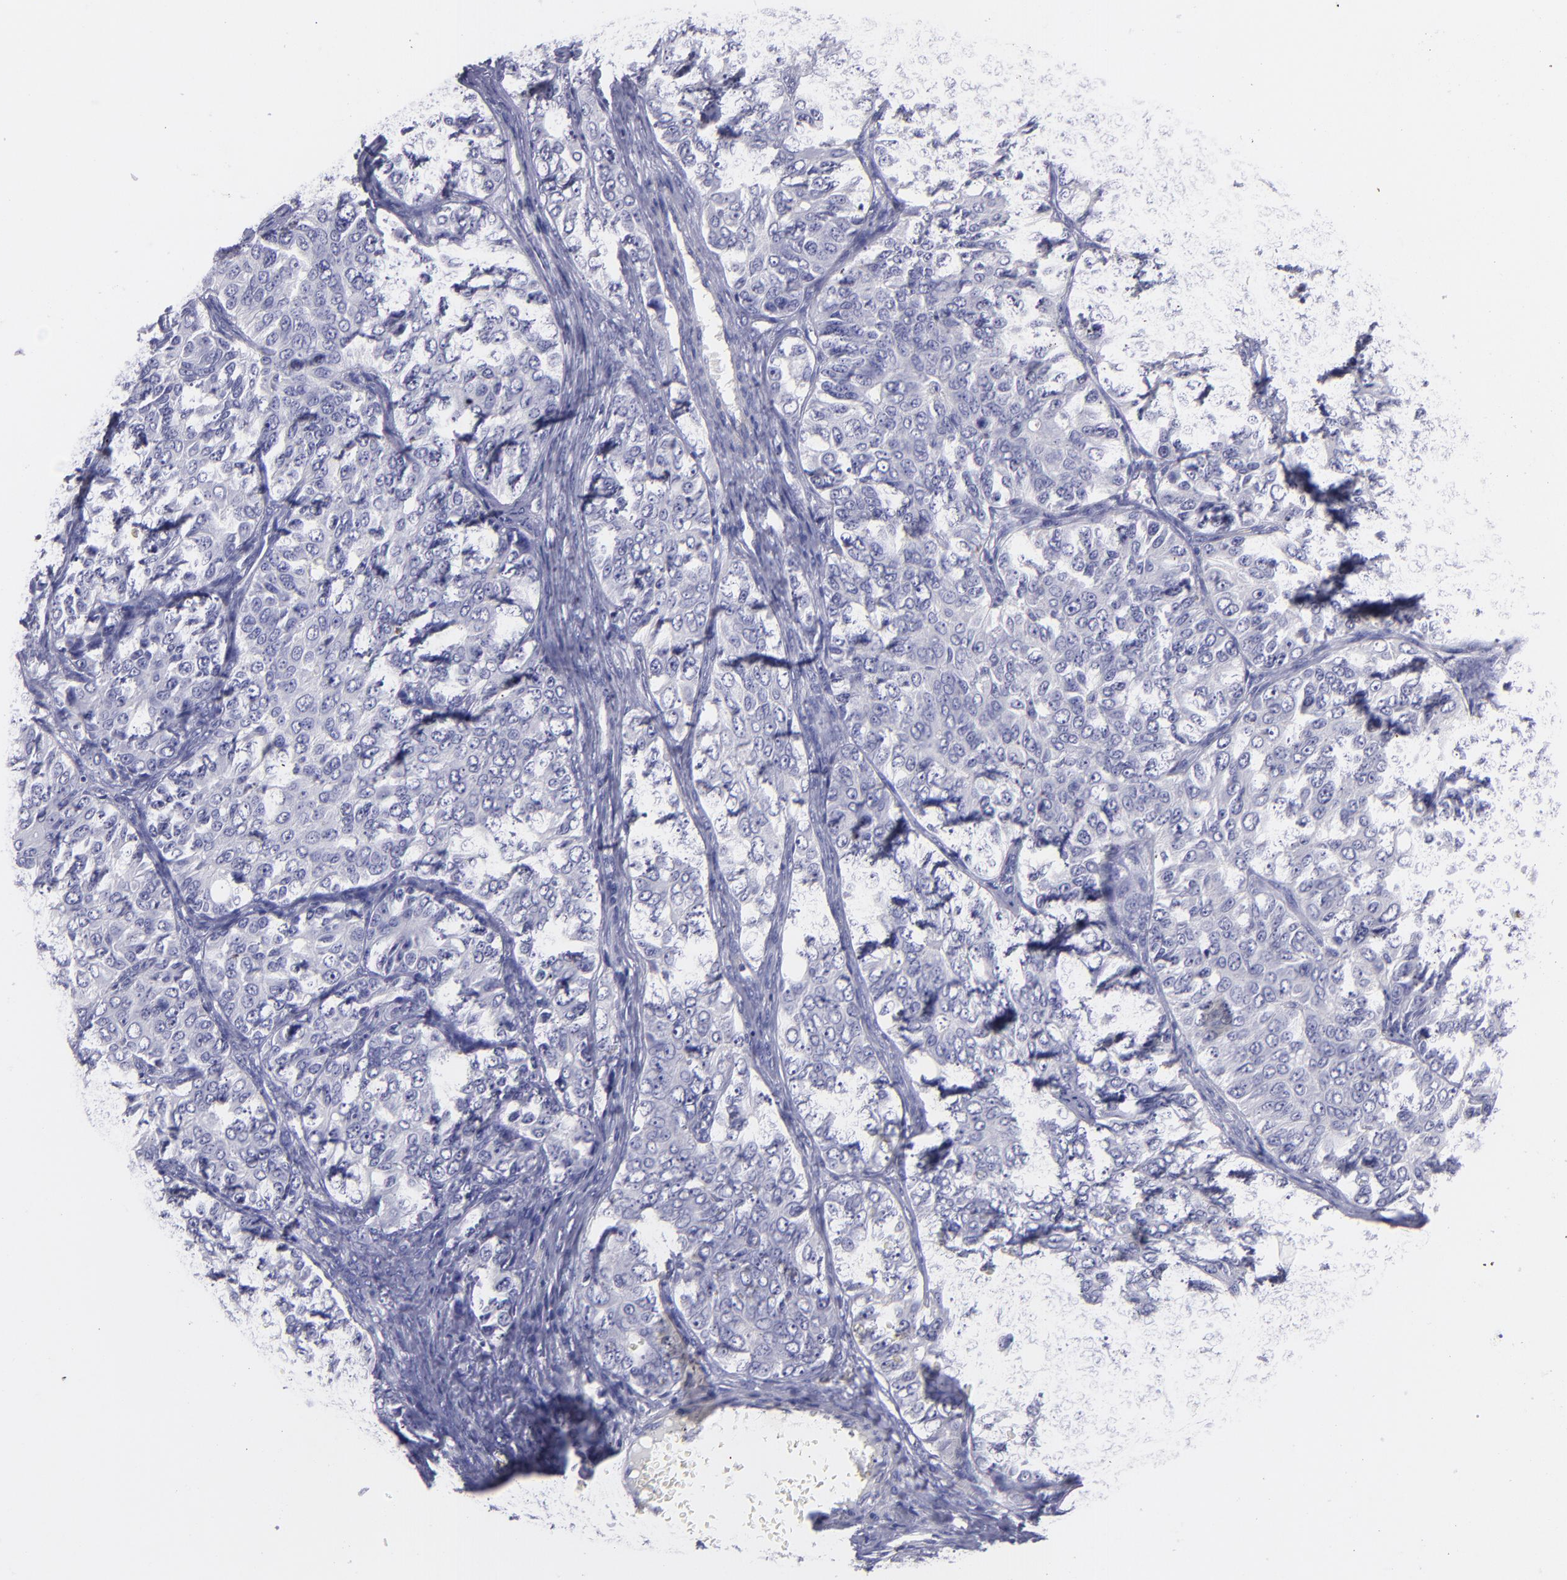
{"staining": {"intensity": "negative", "quantity": "none", "location": "none"}, "tissue": "ovarian cancer", "cell_type": "Tumor cells", "image_type": "cancer", "snomed": [{"axis": "morphology", "description": "Carcinoma, endometroid"}, {"axis": "topography", "description": "Ovary"}], "caption": "Image shows no significant protein positivity in tumor cells of ovarian endometroid carcinoma.", "gene": "CD82", "patient": {"sex": "female", "age": 51}}